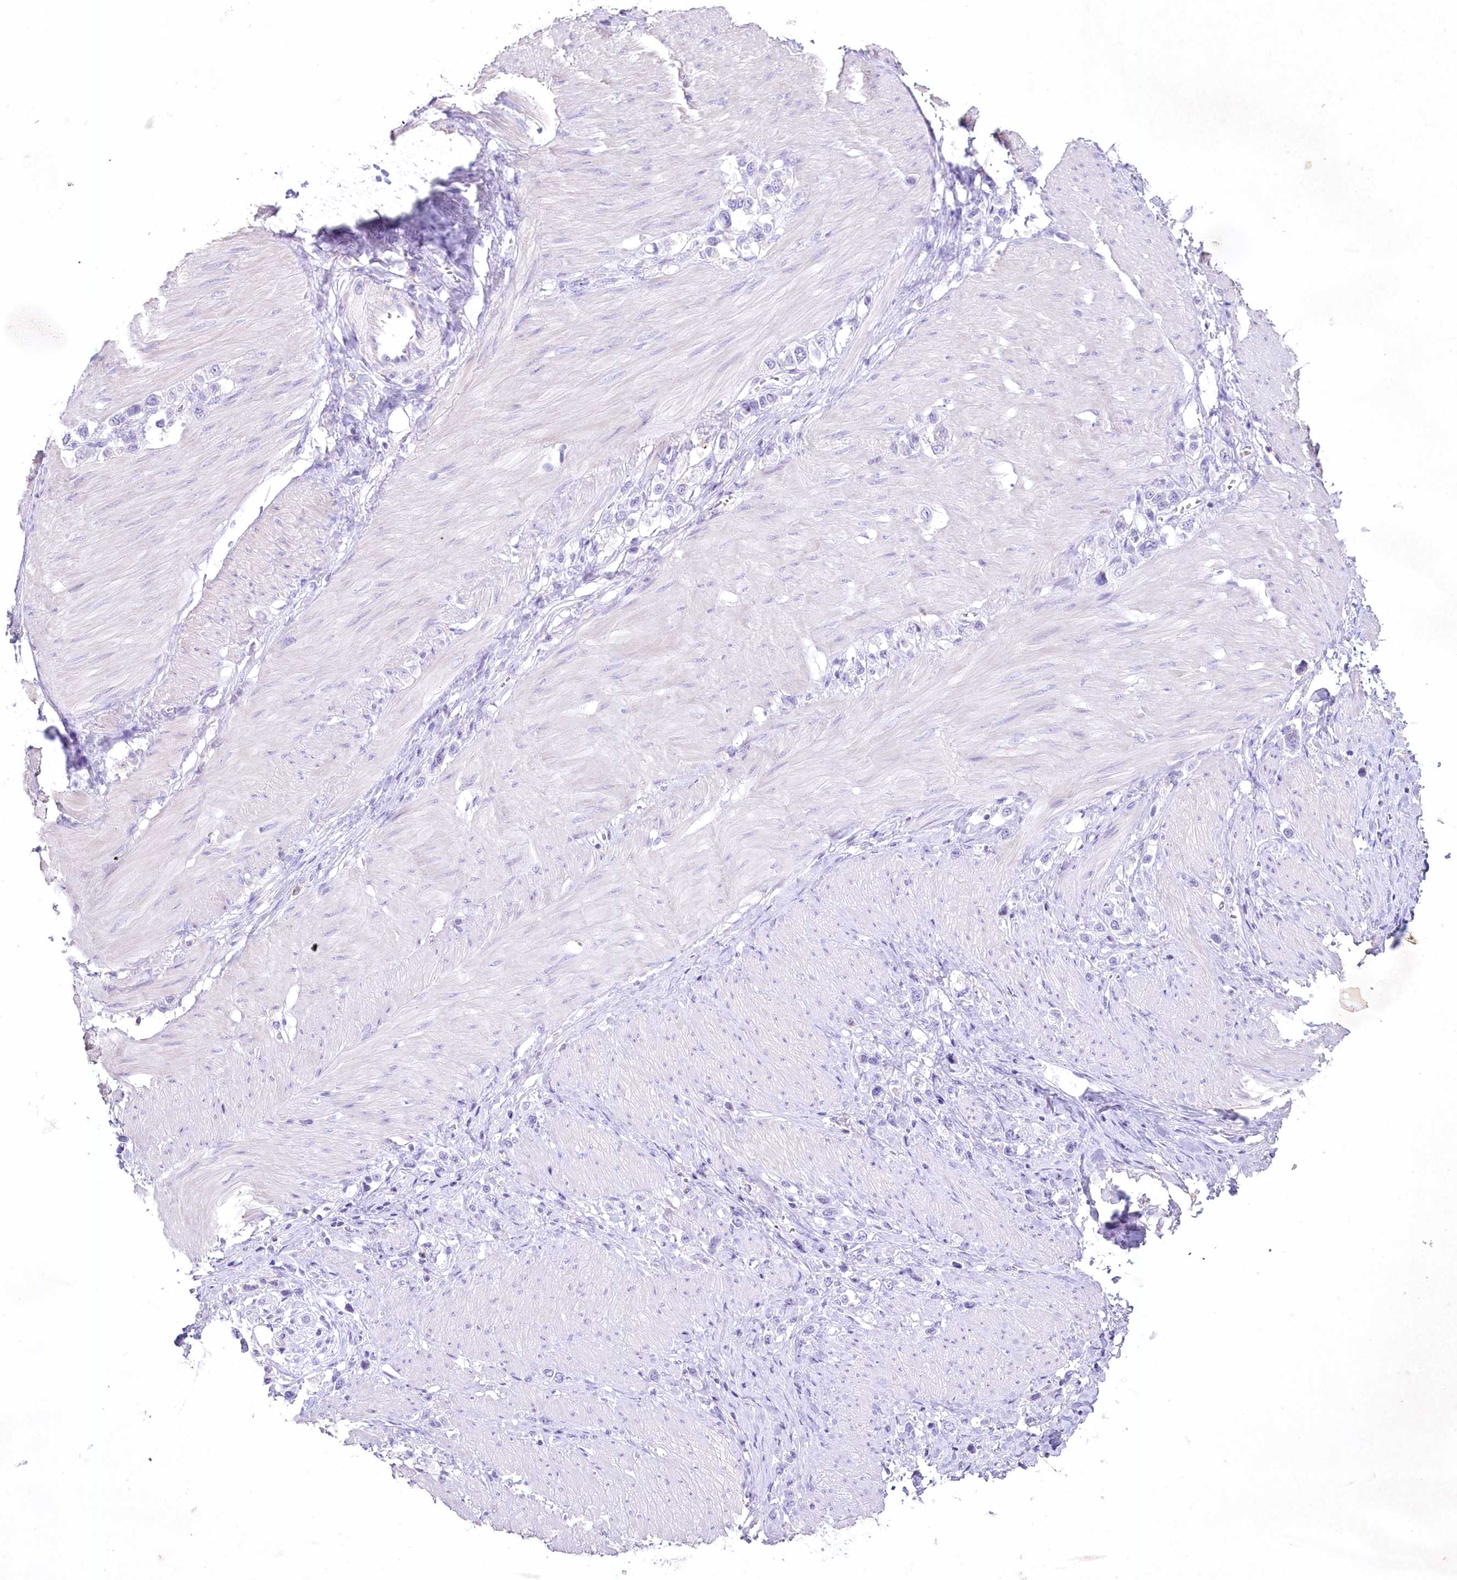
{"staining": {"intensity": "negative", "quantity": "none", "location": "none"}, "tissue": "stomach cancer", "cell_type": "Tumor cells", "image_type": "cancer", "snomed": [{"axis": "morphology", "description": "Normal tissue, NOS"}, {"axis": "morphology", "description": "Adenocarcinoma, NOS"}, {"axis": "topography", "description": "Stomach, upper"}, {"axis": "topography", "description": "Stomach"}], "caption": "Stomach cancer (adenocarcinoma) was stained to show a protein in brown. There is no significant positivity in tumor cells.", "gene": "MYOZ1", "patient": {"sex": "female", "age": 65}}